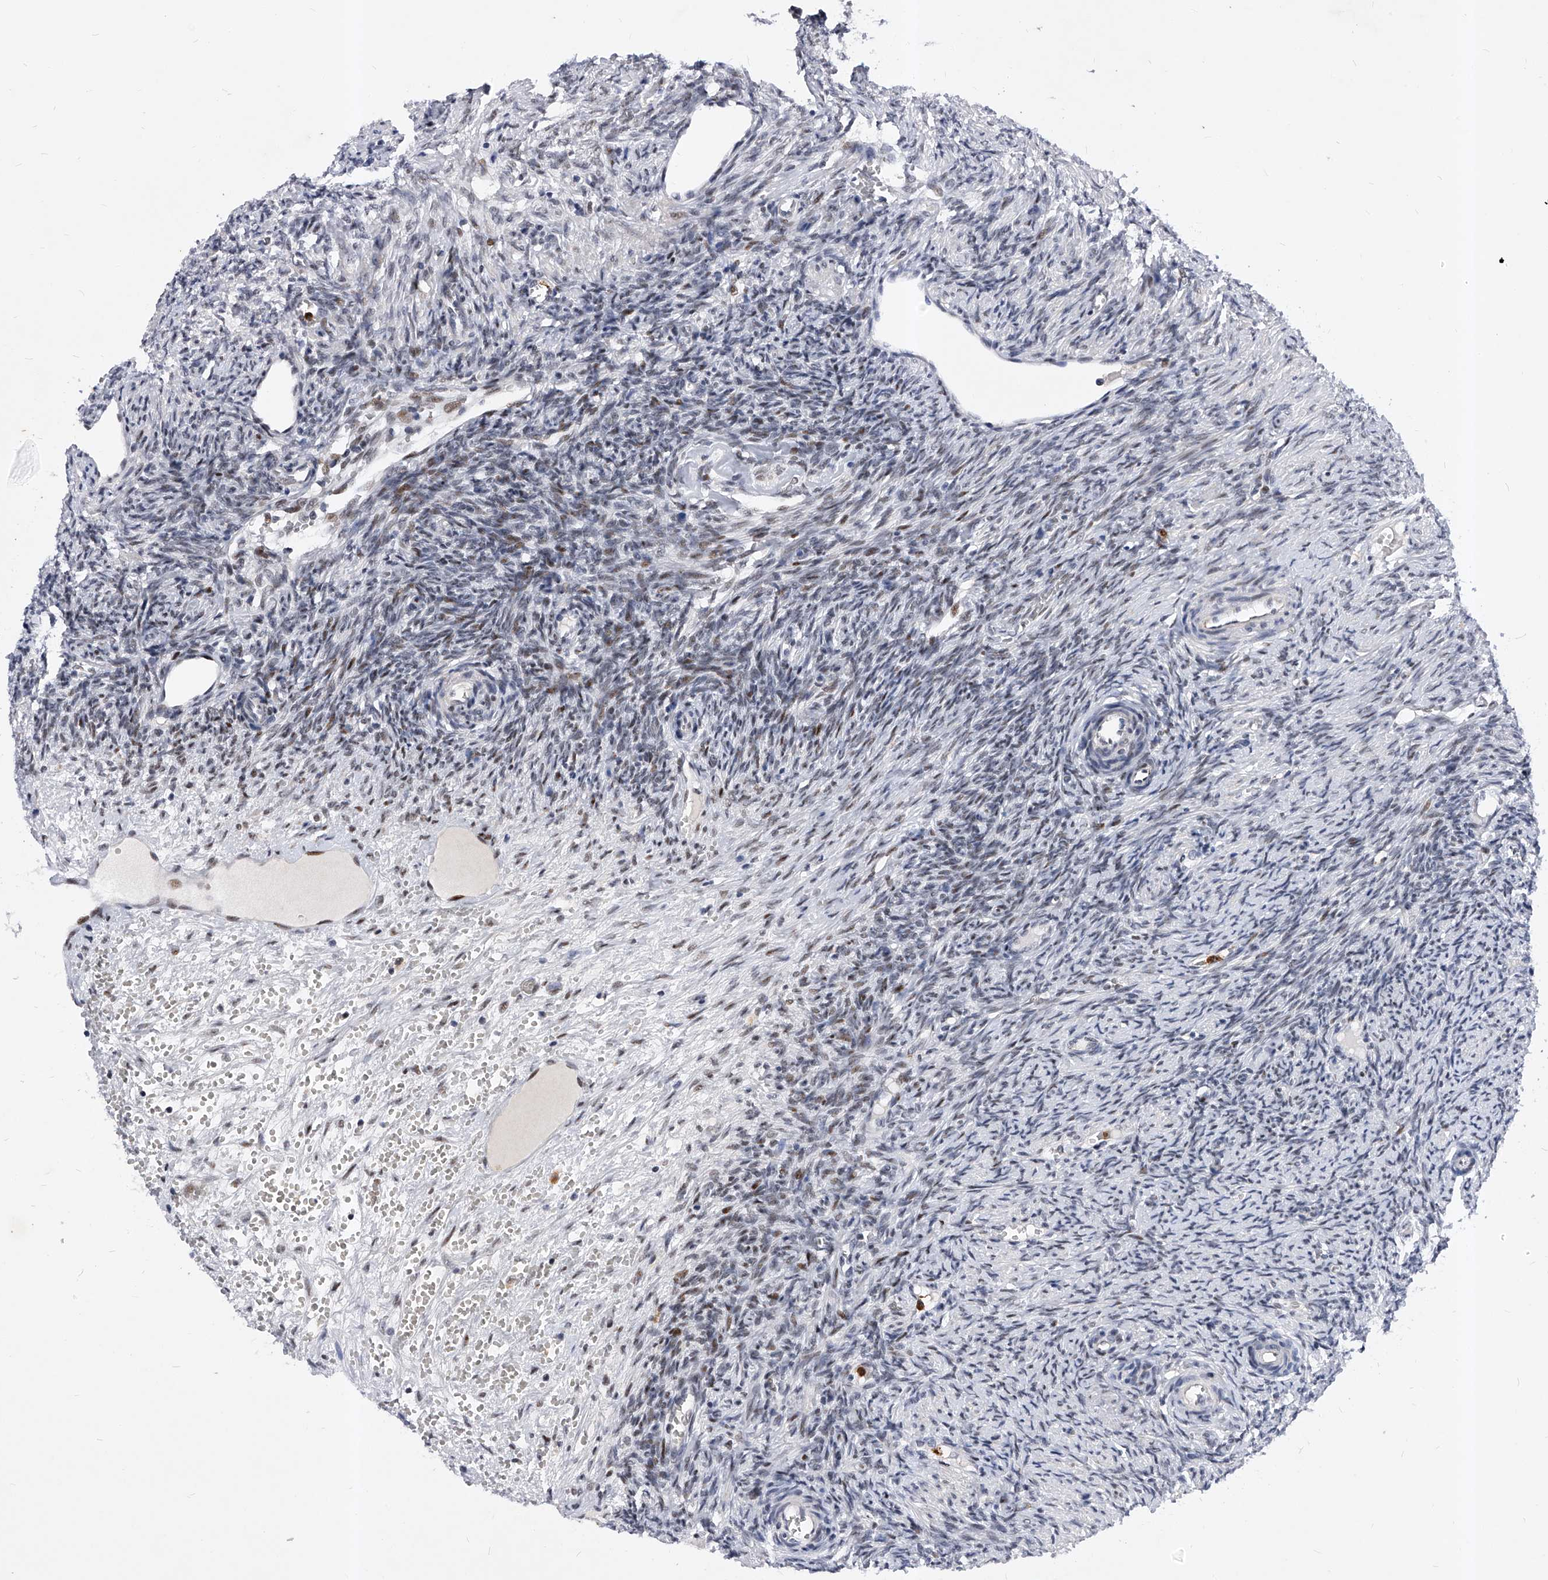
{"staining": {"intensity": "strong", "quantity": "25%-75%", "location": "cytoplasmic/membranous,nuclear"}, "tissue": "ovary", "cell_type": "Follicle cells", "image_type": "normal", "snomed": [{"axis": "morphology", "description": "Normal tissue, NOS"}, {"axis": "topography", "description": "Ovary"}], "caption": "This image exhibits immunohistochemistry staining of benign ovary, with high strong cytoplasmic/membranous,nuclear expression in about 25%-75% of follicle cells.", "gene": "TESK2", "patient": {"sex": "female", "age": 41}}